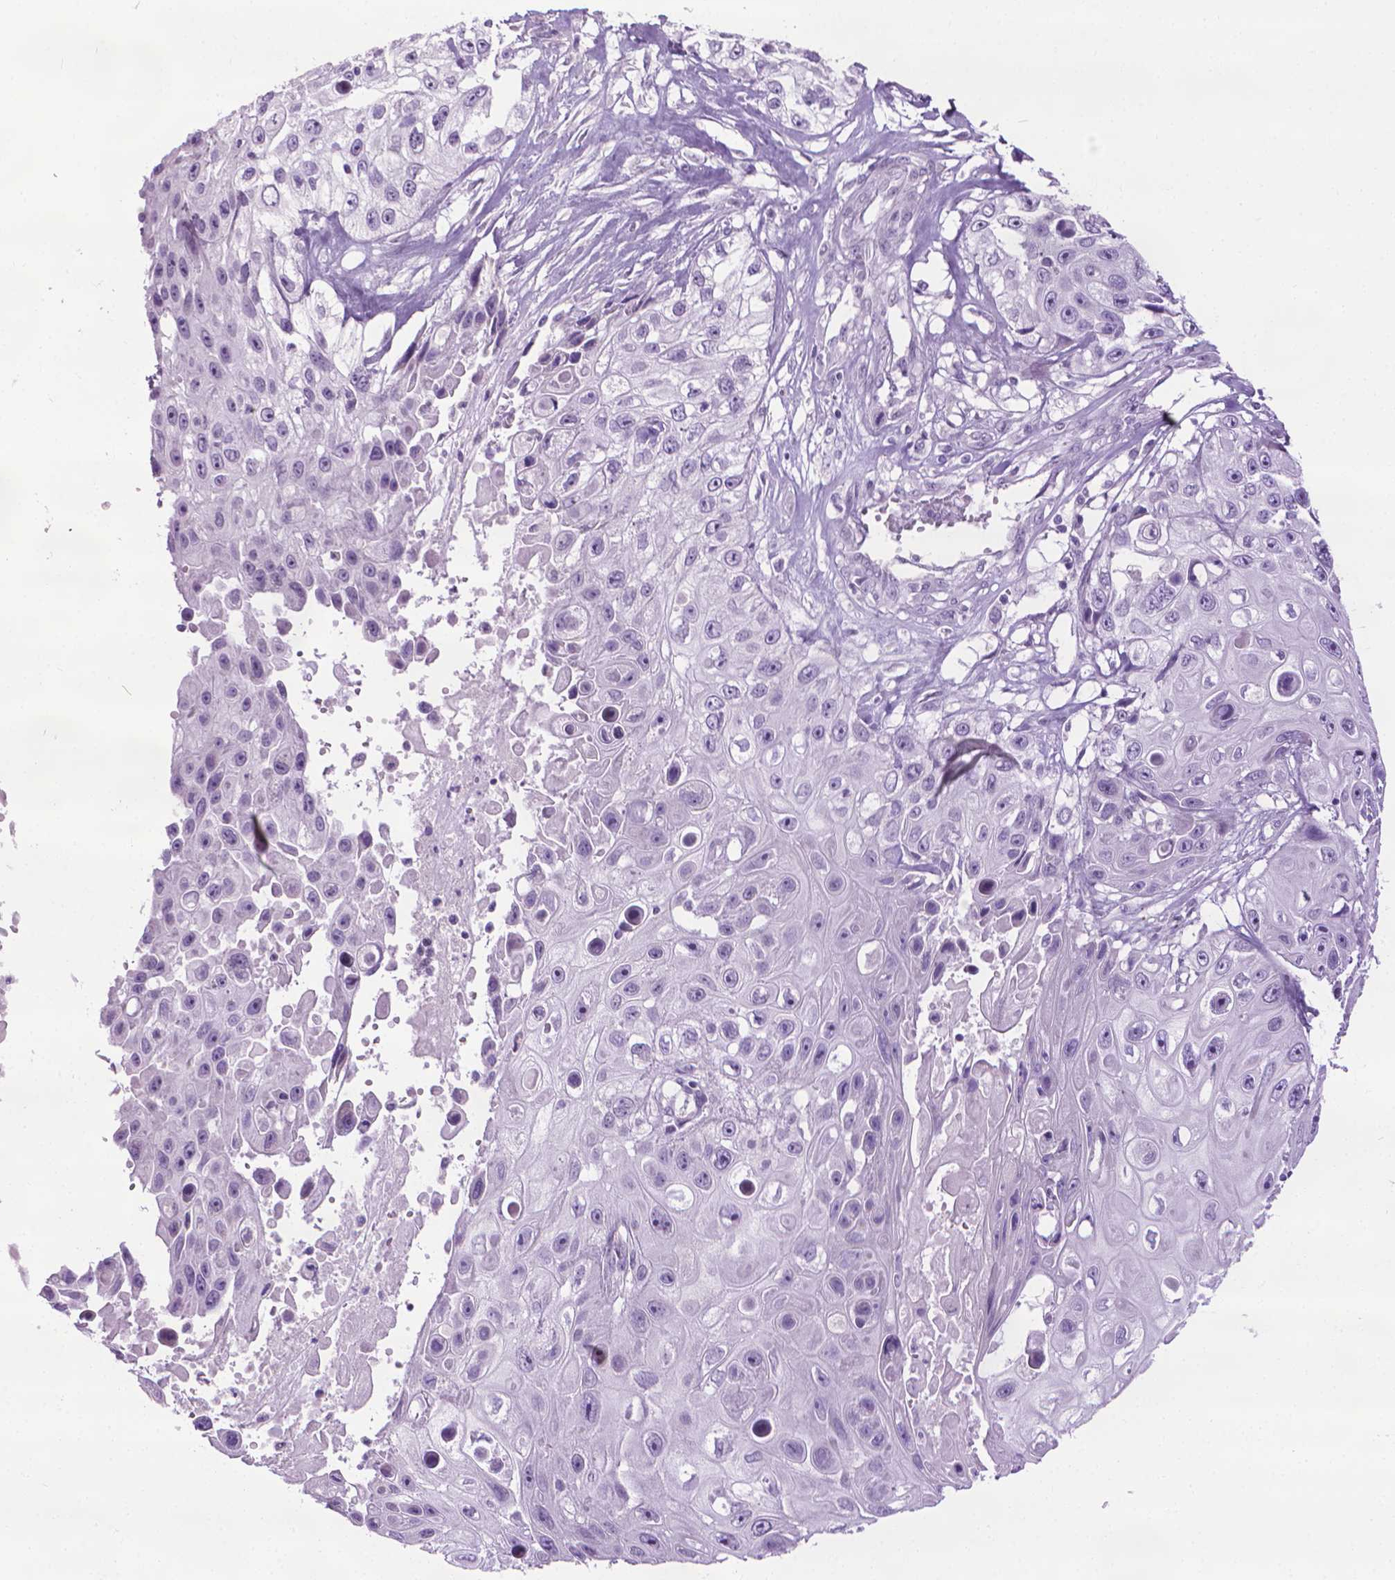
{"staining": {"intensity": "negative", "quantity": "none", "location": "none"}, "tissue": "skin cancer", "cell_type": "Tumor cells", "image_type": "cancer", "snomed": [{"axis": "morphology", "description": "Squamous cell carcinoma, NOS"}, {"axis": "topography", "description": "Skin"}], "caption": "This is an immunohistochemistry (IHC) micrograph of squamous cell carcinoma (skin). There is no positivity in tumor cells.", "gene": "DNAI7", "patient": {"sex": "male", "age": 82}}